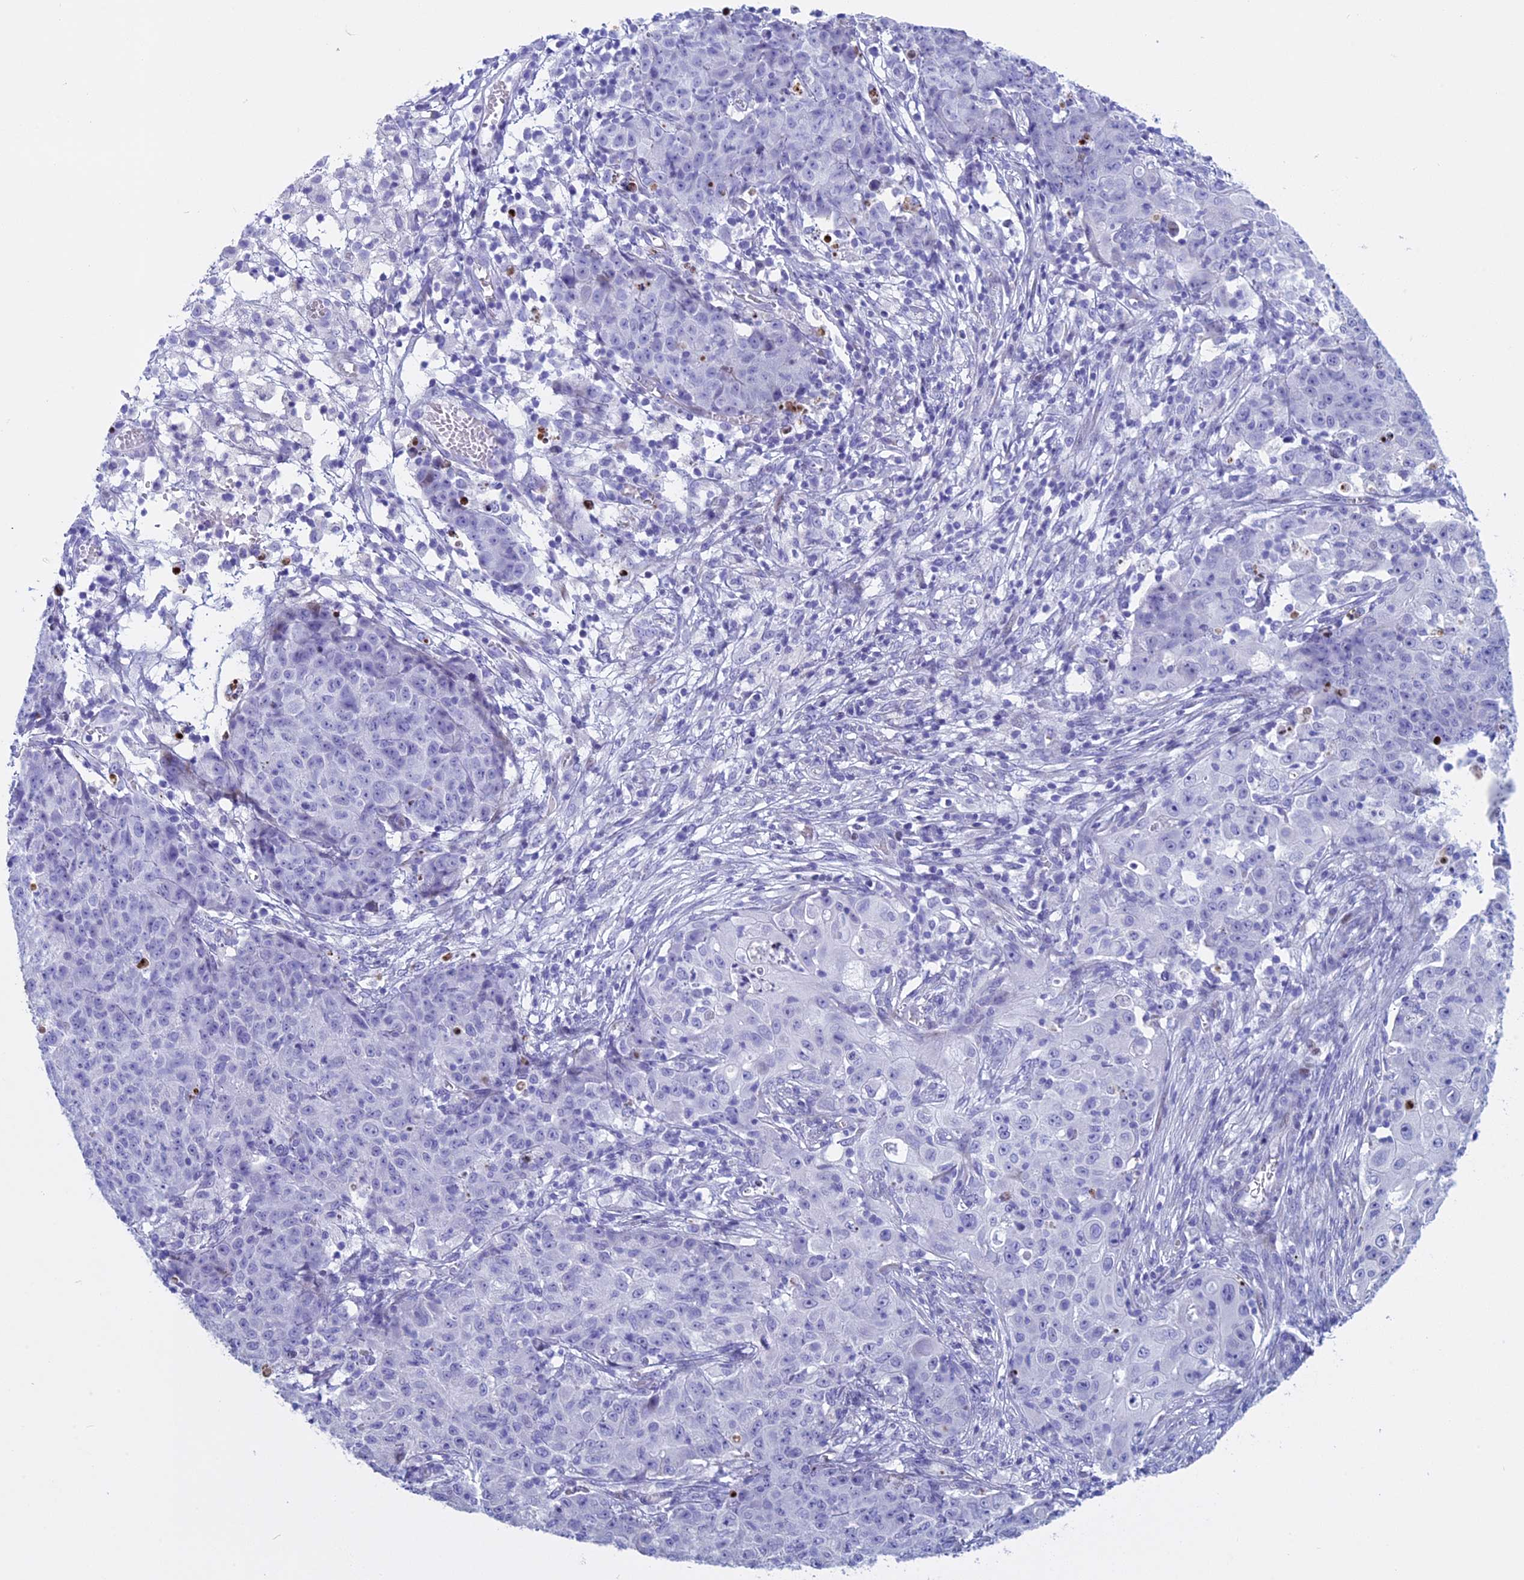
{"staining": {"intensity": "negative", "quantity": "none", "location": "none"}, "tissue": "ovarian cancer", "cell_type": "Tumor cells", "image_type": "cancer", "snomed": [{"axis": "morphology", "description": "Carcinoma, endometroid"}, {"axis": "topography", "description": "Ovary"}], "caption": "This is a photomicrograph of immunohistochemistry (IHC) staining of ovarian endometroid carcinoma, which shows no expression in tumor cells. Nuclei are stained in blue.", "gene": "KCTD21", "patient": {"sex": "female", "age": 42}}